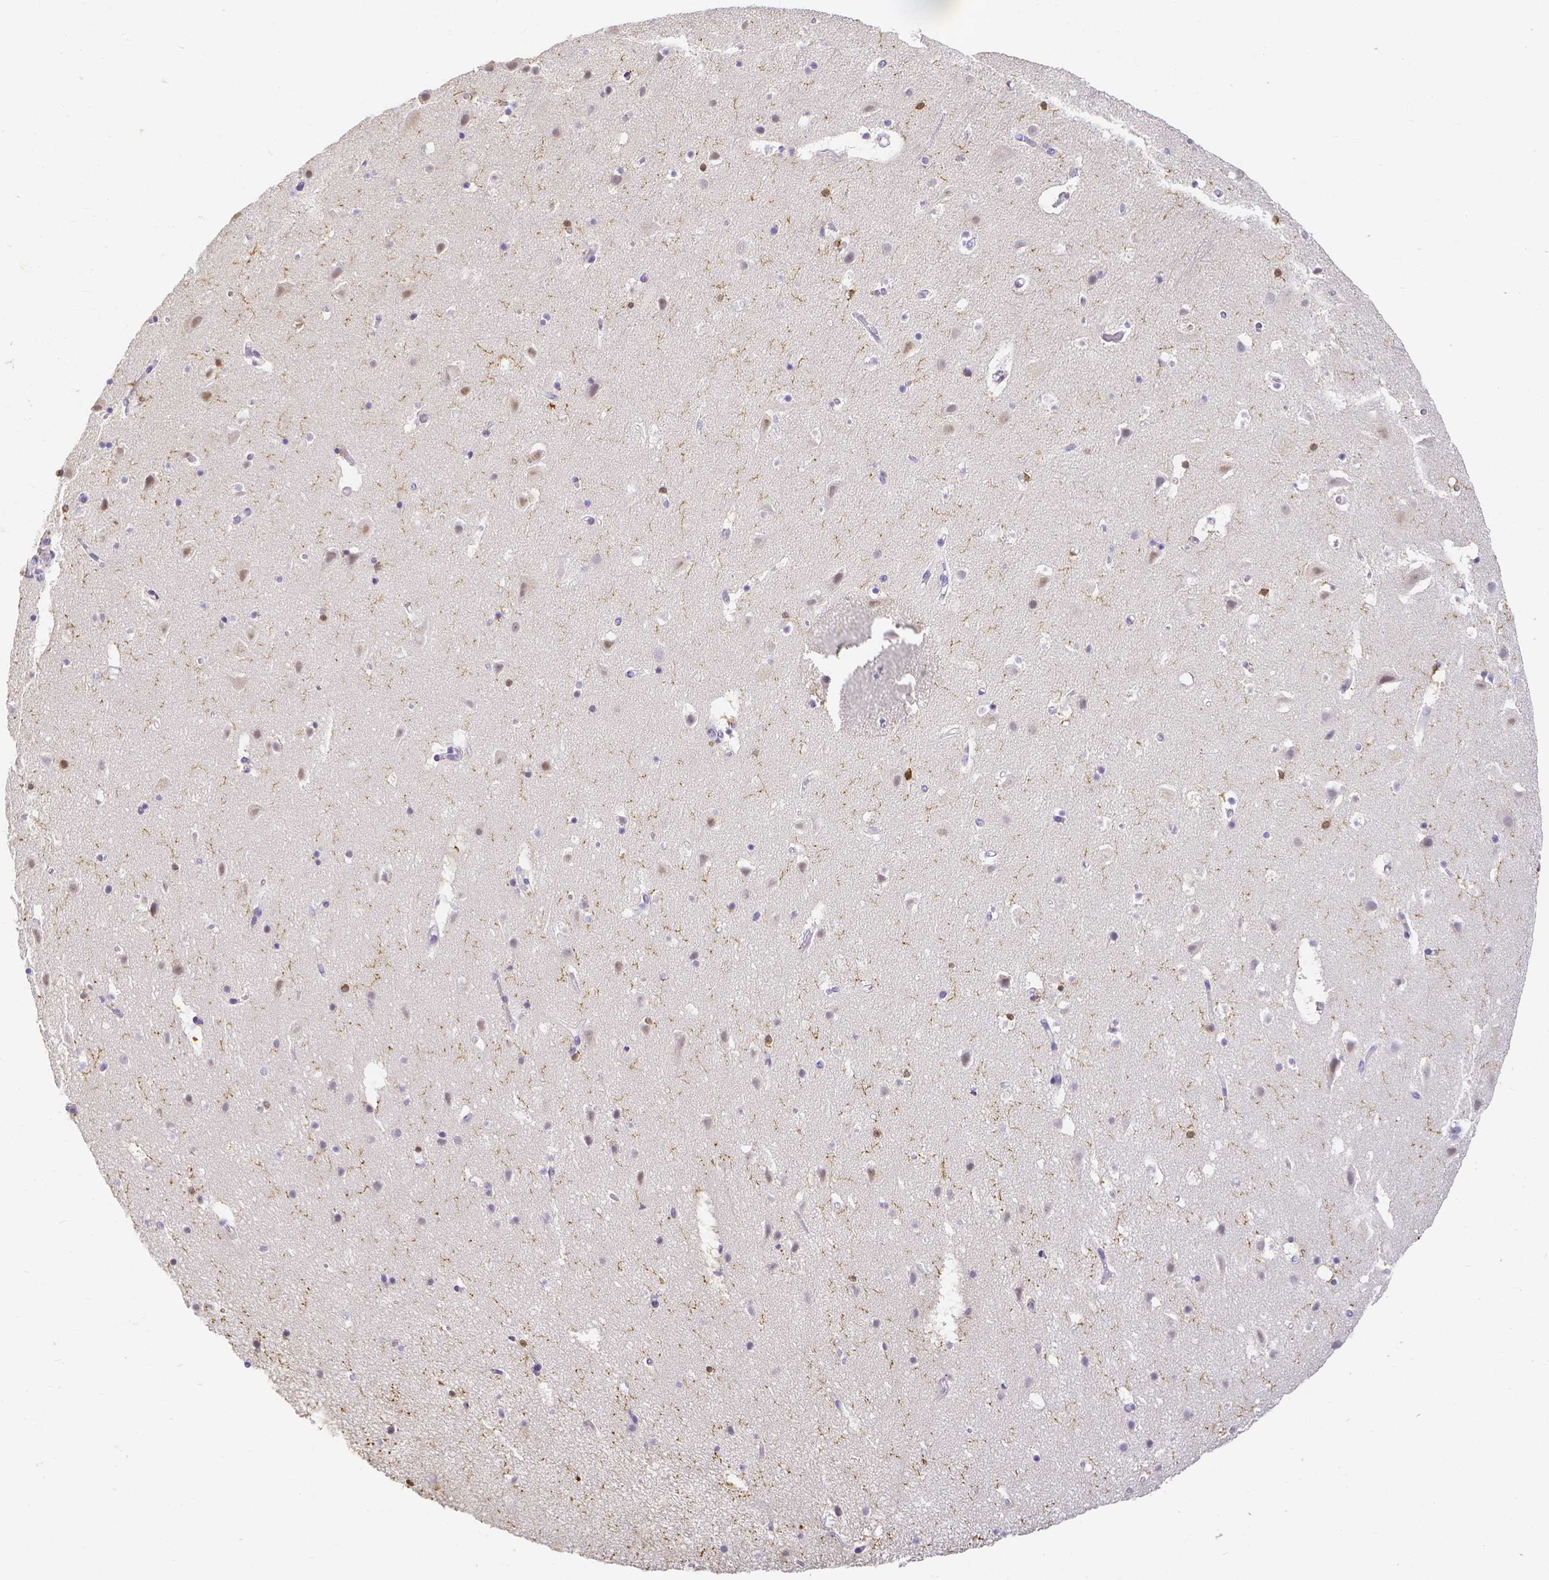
{"staining": {"intensity": "negative", "quantity": "none", "location": "none"}, "tissue": "cerebral cortex", "cell_type": "Endothelial cells", "image_type": "normal", "snomed": [{"axis": "morphology", "description": "Normal tissue, NOS"}, {"axis": "topography", "description": "Cerebral cortex"}], "caption": "The photomicrograph displays no staining of endothelial cells in benign cerebral cortex. (Immunohistochemistry (ihc), brightfield microscopy, high magnification).", "gene": "COTL1", "patient": {"sex": "female", "age": 42}}